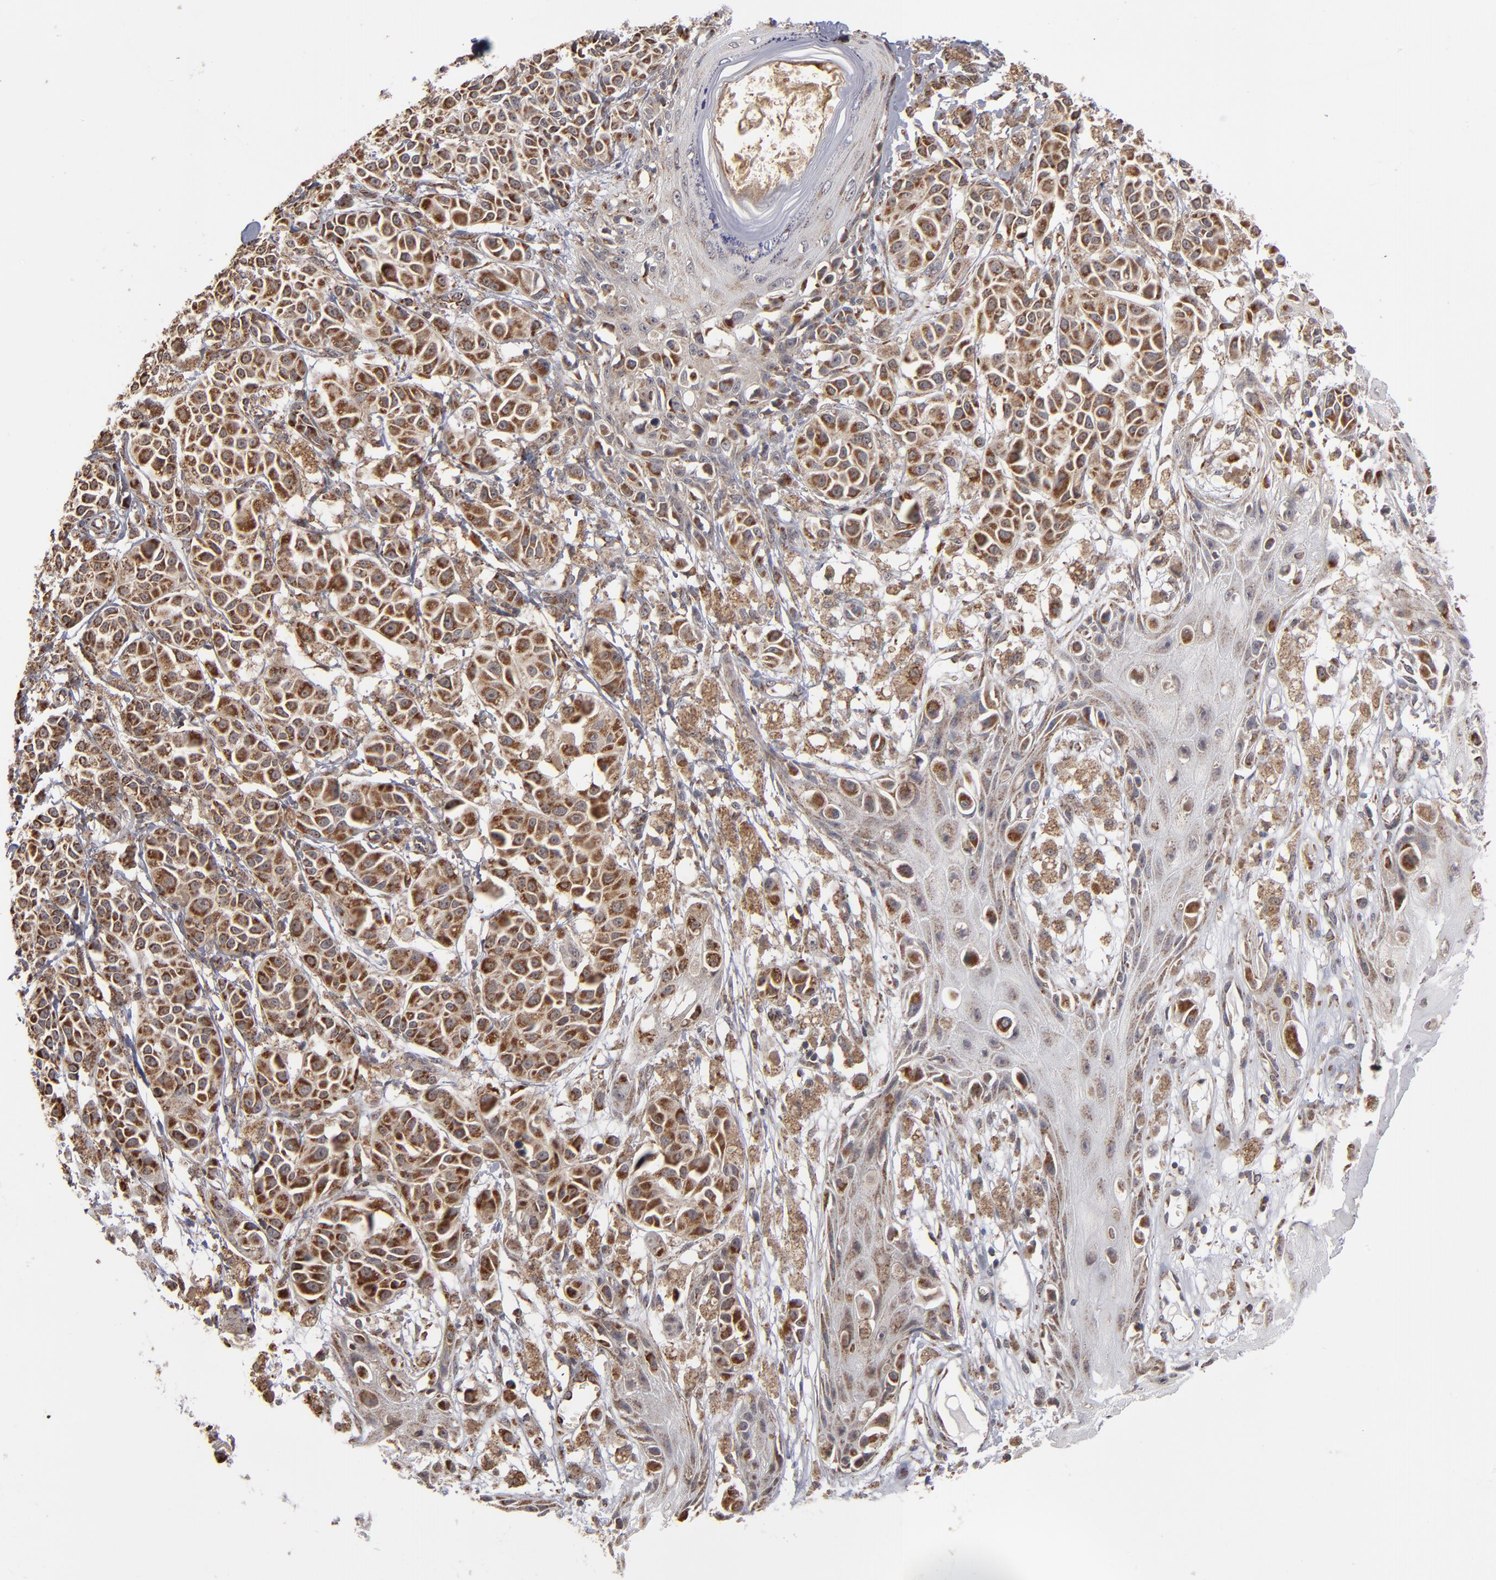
{"staining": {"intensity": "moderate", "quantity": ">75%", "location": "cytoplasmic/membranous"}, "tissue": "melanoma", "cell_type": "Tumor cells", "image_type": "cancer", "snomed": [{"axis": "morphology", "description": "Malignant melanoma, NOS"}, {"axis": "topography", "description": "Skin"}], "caption": "Approximately >75% of tumor cells in melanoma exhibit moderate cytoplasmic/membranous protein positivity as visualized by brown immunohistochemical staining.", "gene": "MIPOL1", "patient": {"sex": "male", "age": 76}}